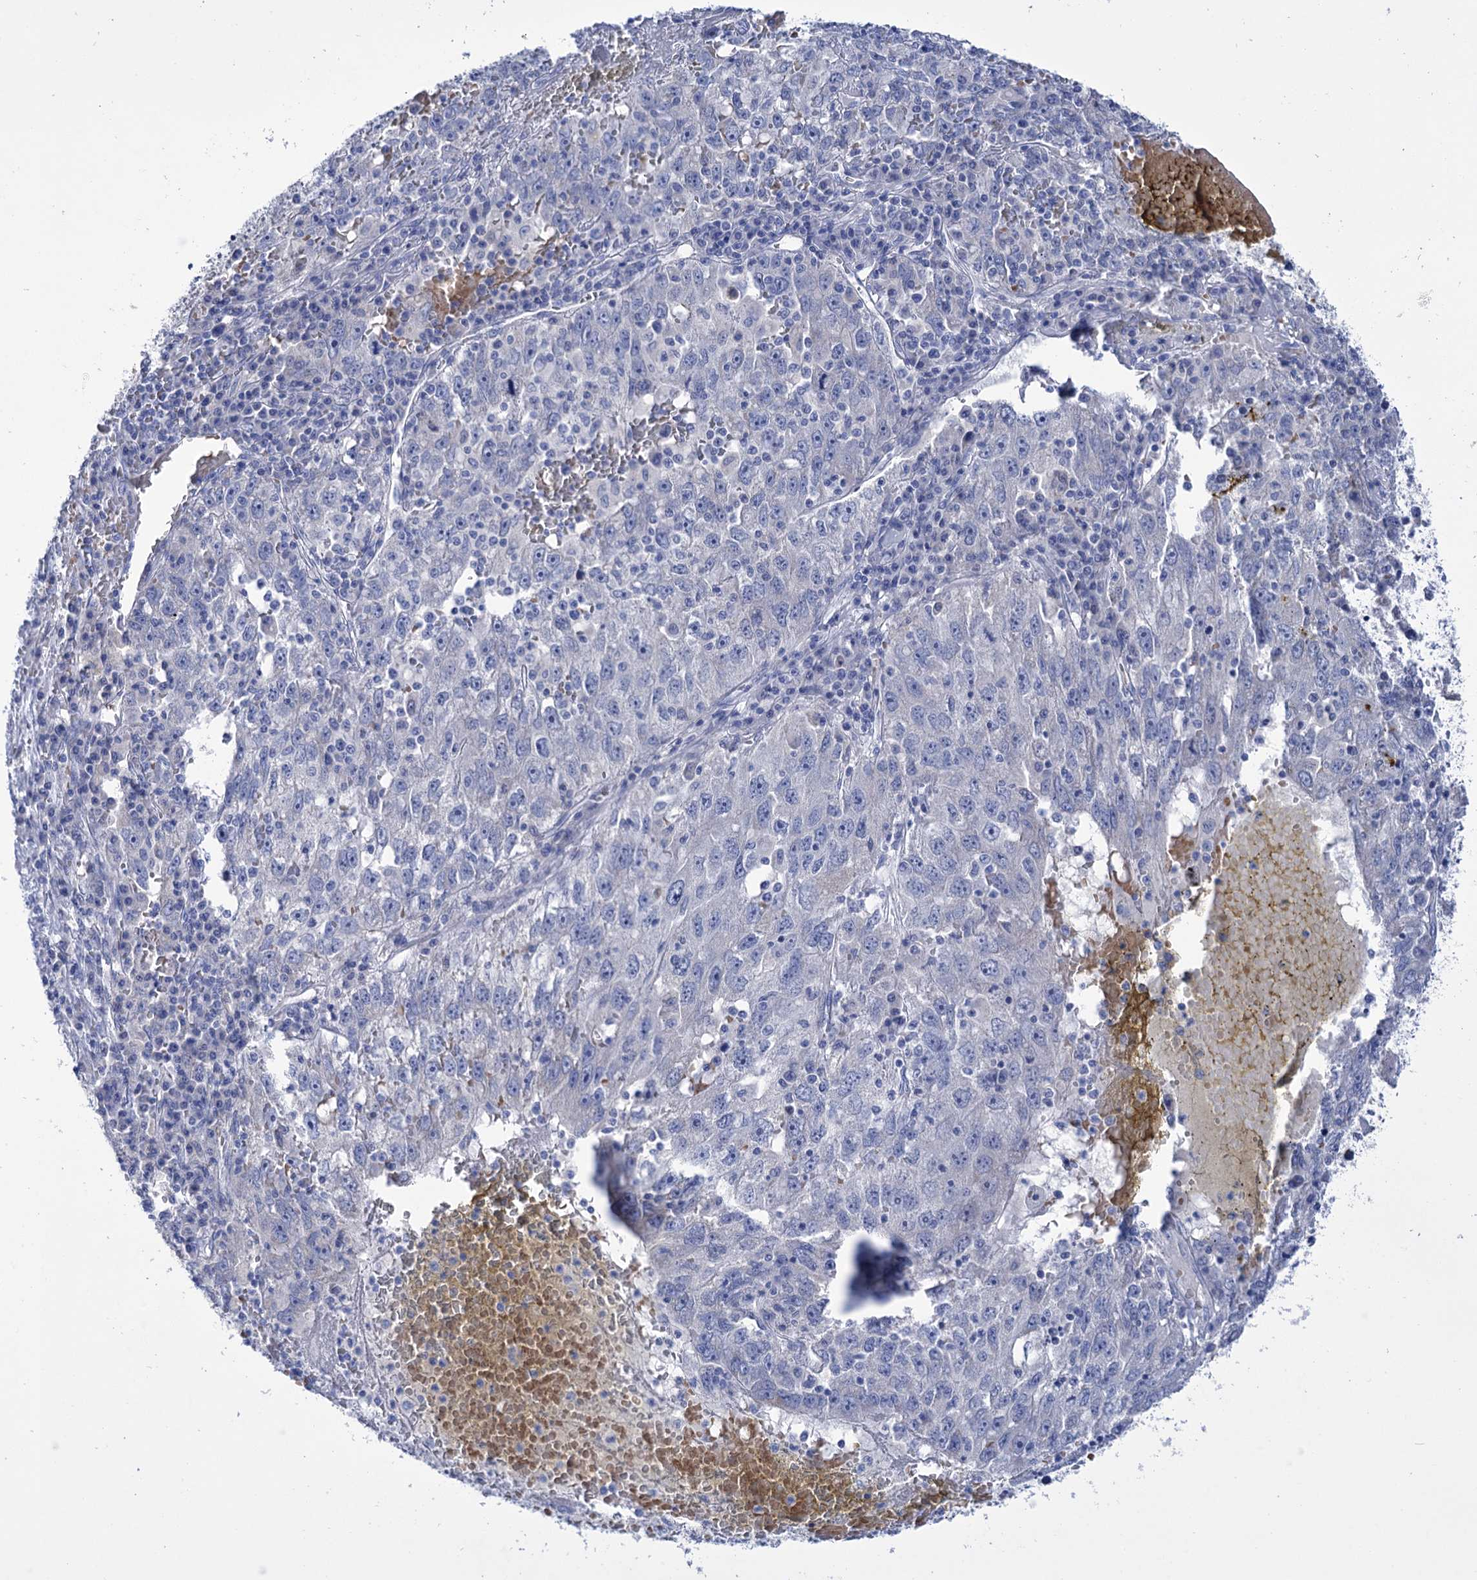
{"staining": {"intensity": "negative", "quantity": "none", "location": "none"}, "tissue": "liver cancer", "cell_type": "Tumor cells", "image_type": "cancer", "snomed": [{"axis": "morphology", "description": "Carcinoma, Hepatocellular, NOS"}, {"axis": "topography", "description": "Liver"}], "caption": "DAB (3,3'-diaminobenzidine) immunohistochemical staining of liver hepatocellular carcinoma displays no significant positivity in tumor cells.", "gene": "YARS2", "patient": {"sex": "male", "age": 49}}